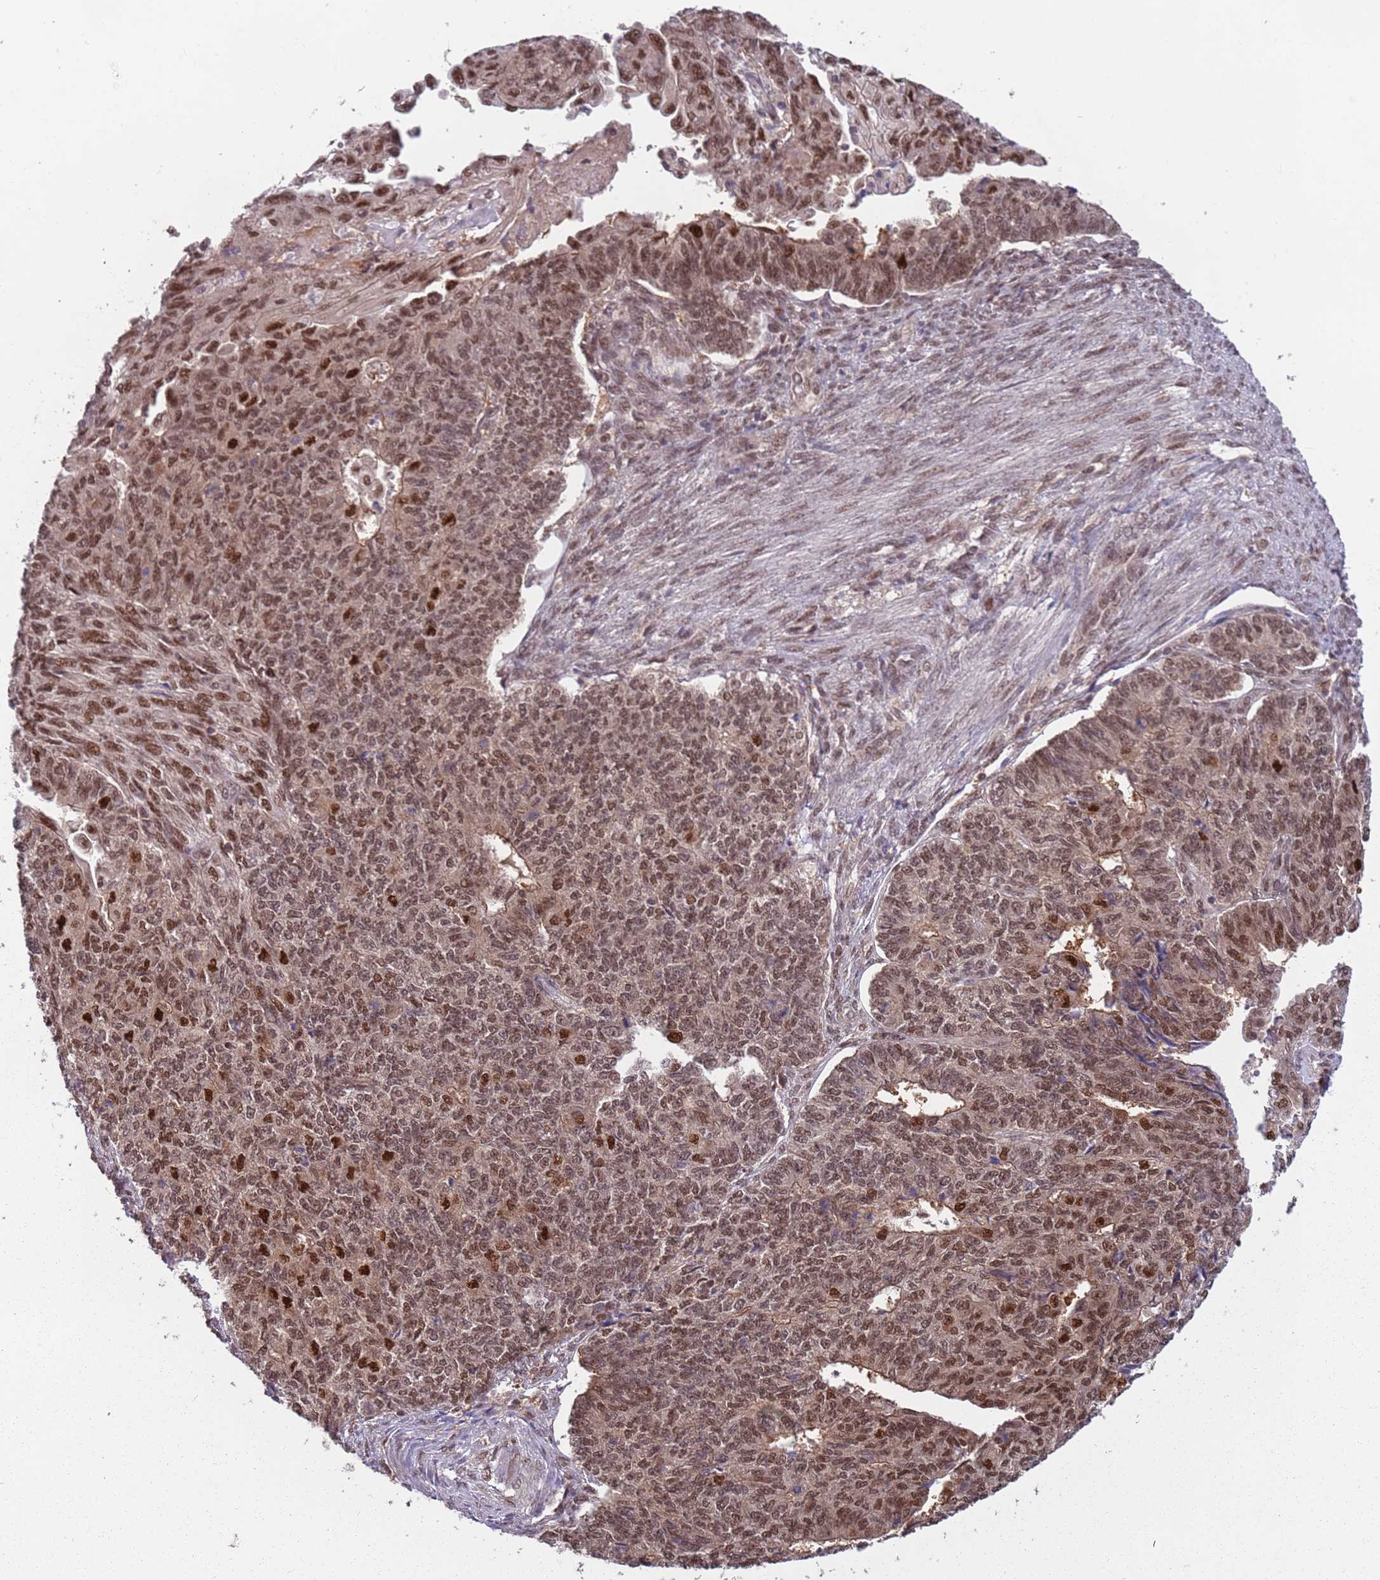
{"staining": {"intensity": "strong", "quantity": "25%-75%", "location": "nuclear"}, "tissue": "endometrial cancer", "cell_type": "Tumor cells", "image_type": "cancer", "snomed": [{"axis": "morphology", "description": "Adenocarcinoma, NOS"}, {"axis": "topography", "description": "Endometrium"}], "caption": "Protein analysis of endometrial cancer tissue demonstrates strong nuclear expression in about 25%-75% of tumor cells. The staining was performed using DAB (3,3'-diaminobenzidine), with brown indicating positive protein expression. Nuclei are stained blue with hematoxylin.", "gene": "PGLS", "patient": {"sex": "female", "age": 32}}